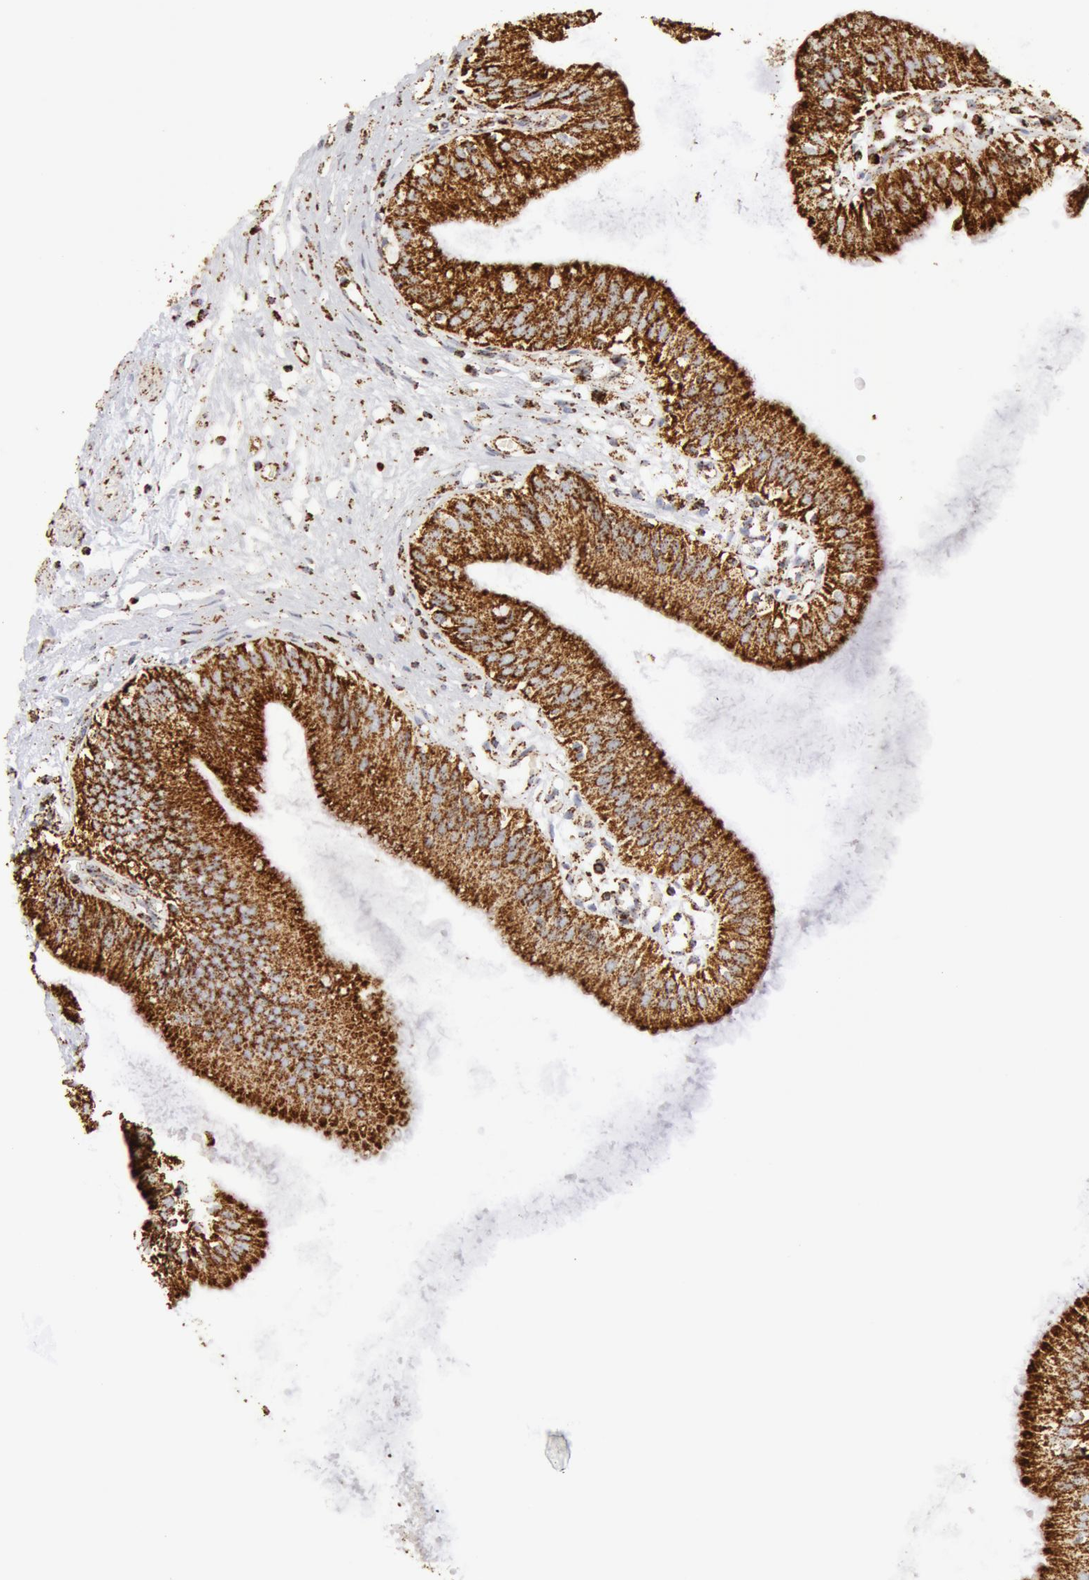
{"staining": {"intensity": "strong", "quantity": ">75%", "location": "cytoplasmic/membranous"}, "tissue": "gallbladder", "cell_type": "Glandular cells", "image_type": "normal", "snomed": [{"axis": "morphology", "description": "Normal tissue, NOS"}, {"axis": "topography", "description": "Gallbladder"}], "caption": "The image shows immunohistochemical staining of normal gallbladder. There is strong cytoplasmic/membranous positivity is appreciated in about >75% of glandular cells. Using DAB (brown) and hematoxylin (blue) stains, captured at high magnification using brightfield microscopy.", "gene": "ATP5F1B", "patient": {"sex": "male", "age": 58}}